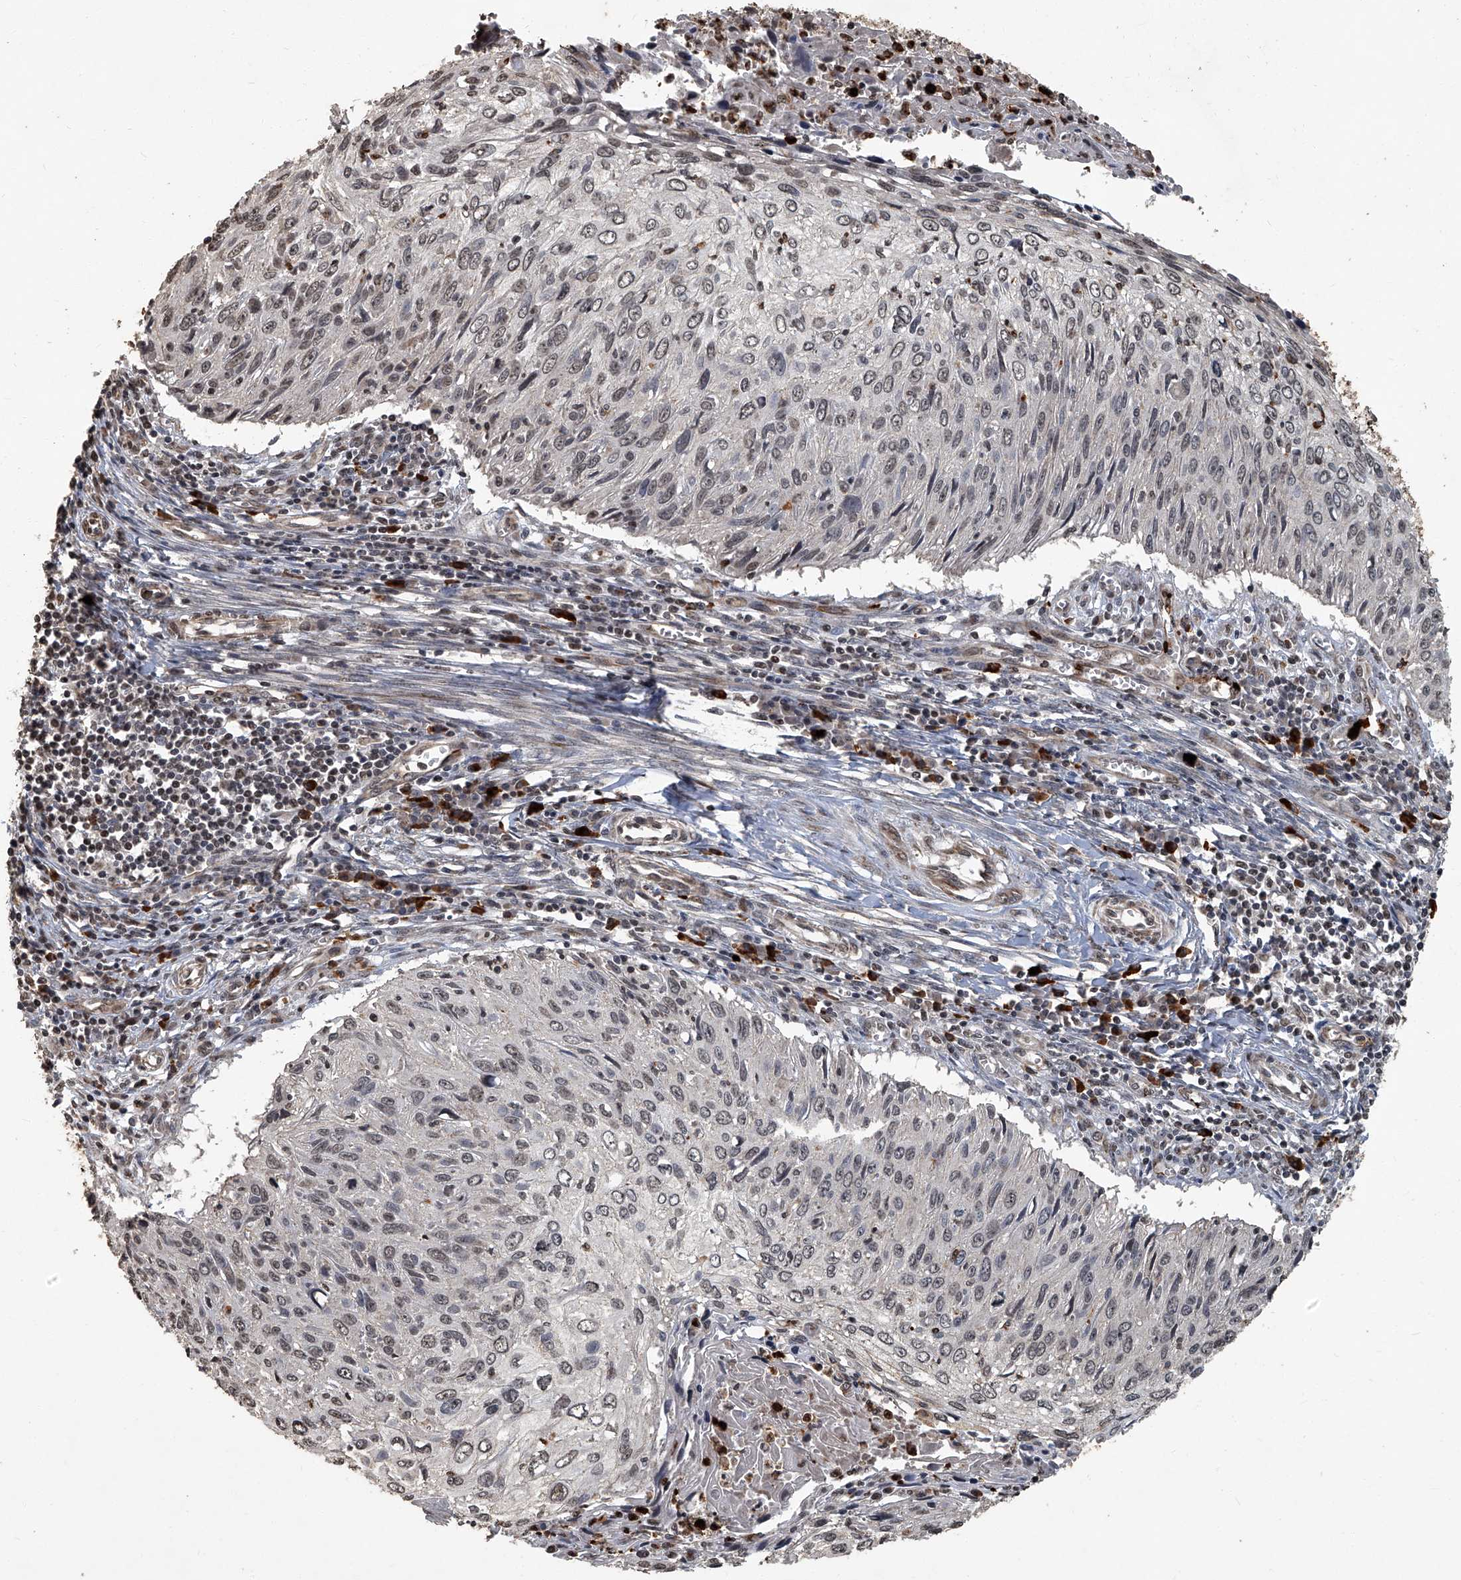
{"staining": {"intensity": "negative", "quantity": "none", "location": "none"}, "tissue": "cervical cancer", "cell_type": "Tumor cells", "image_type": "cancer", "snomed": [{"axis": "morphology", "description": "Squamous cell carcinoma, NOS"}, {"axis": "topography", "description": "Cervix"}], "caption": "The immunohistochemistry (IHC) photomicrograph has no significant positivity in tumor cells of cervical cancer (squamous cell carcinoma) tissue.", "gene": "GPR132", "patient": {"sex": "female", "age": 51}}